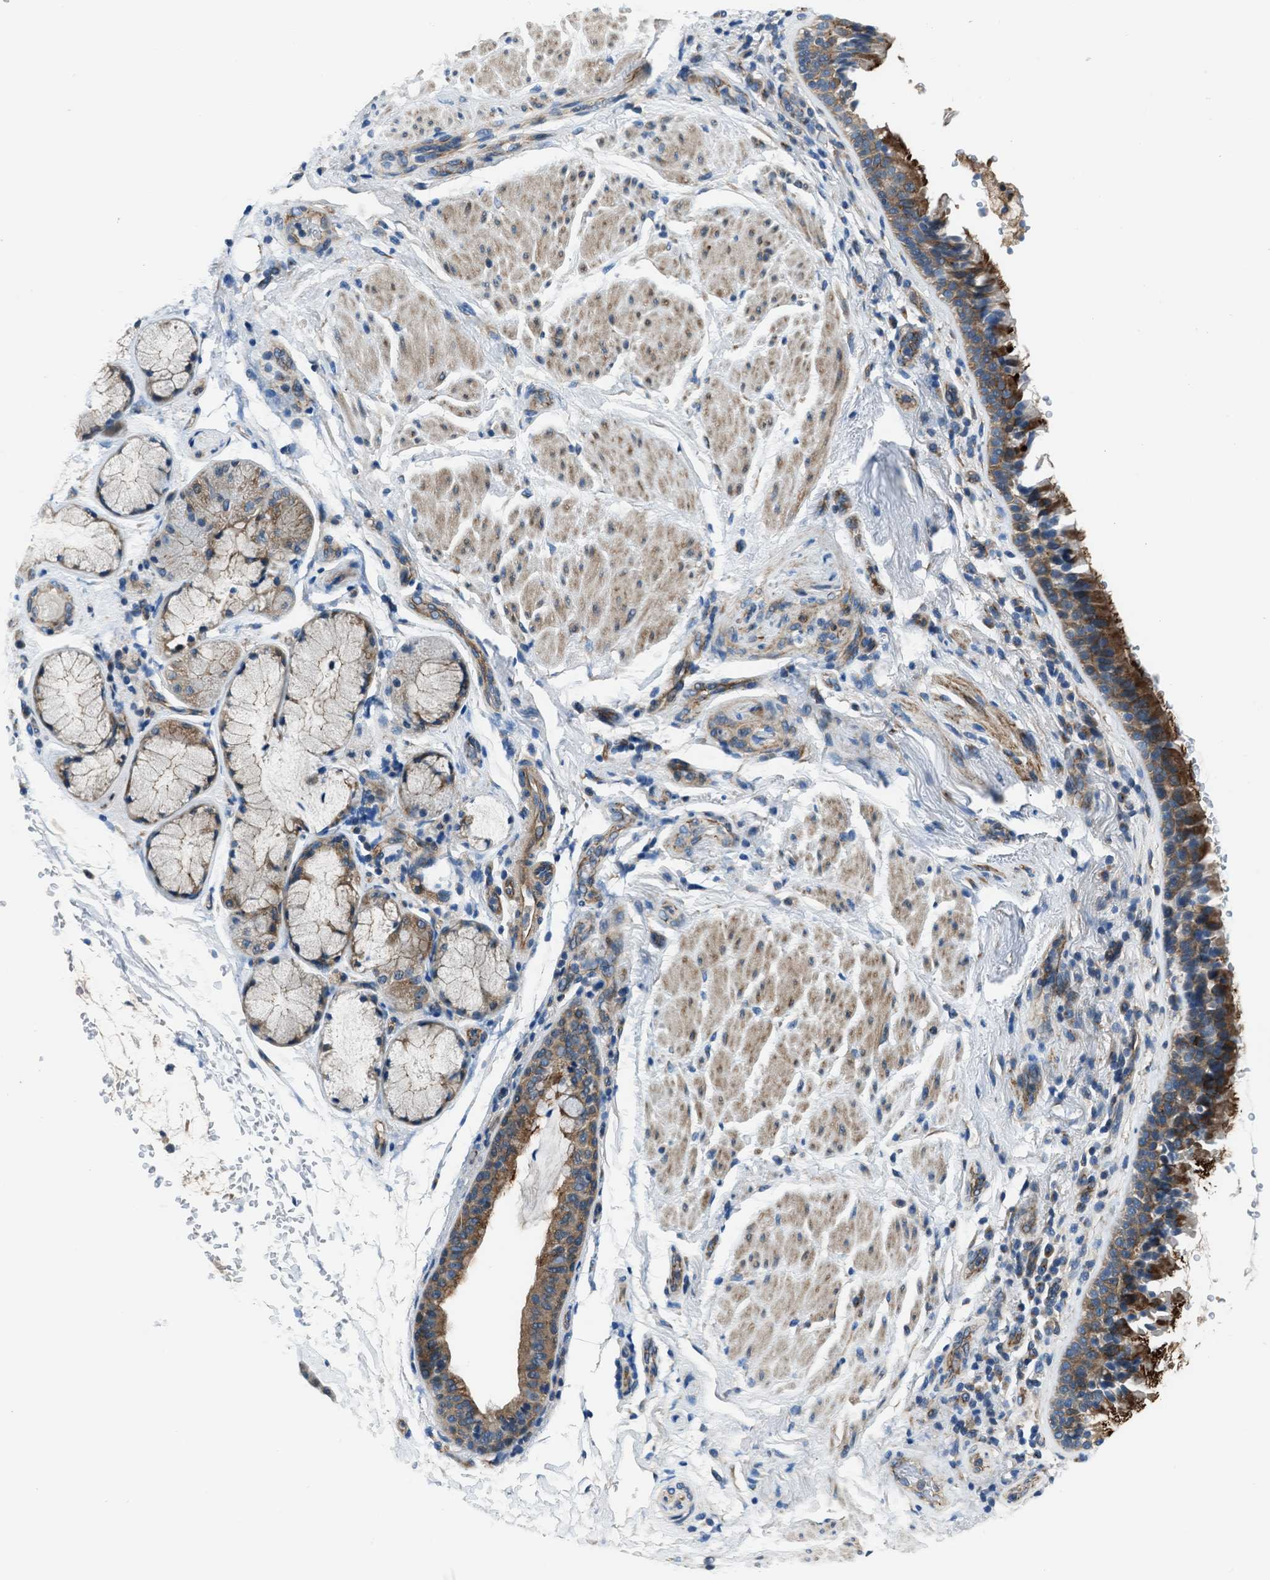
{"staining": {"intensity": "strong", "quantity": ">75%", "location": "cytoplasmic/membranous"}, "tissue": "bronchus", "cell_type": "Respiratory epithelial cells", "image_type": "normal", "snomed": [{"axis": "morphology", "description": "Normal tissue, NOS"}, {"axis": "morphology", "description": "Inflammation, NOS"}, {"axis": "topography", "description": "Cartilage tissue"}, {"axis": "topography", "description": "Bronchus"}], "caption": "Immunohistochemical staining of benign human bronchus reveals strong cytoplasmic/membranous protein expression in about >75% of respiratory epithelial cells. The protein is stained brown, and the nuclei are stained in blue (DAB IHC with brightfield microscopy, high magnification).", "gene": "SLC38A6", "patient": {"sex": "male", "age": 77}}